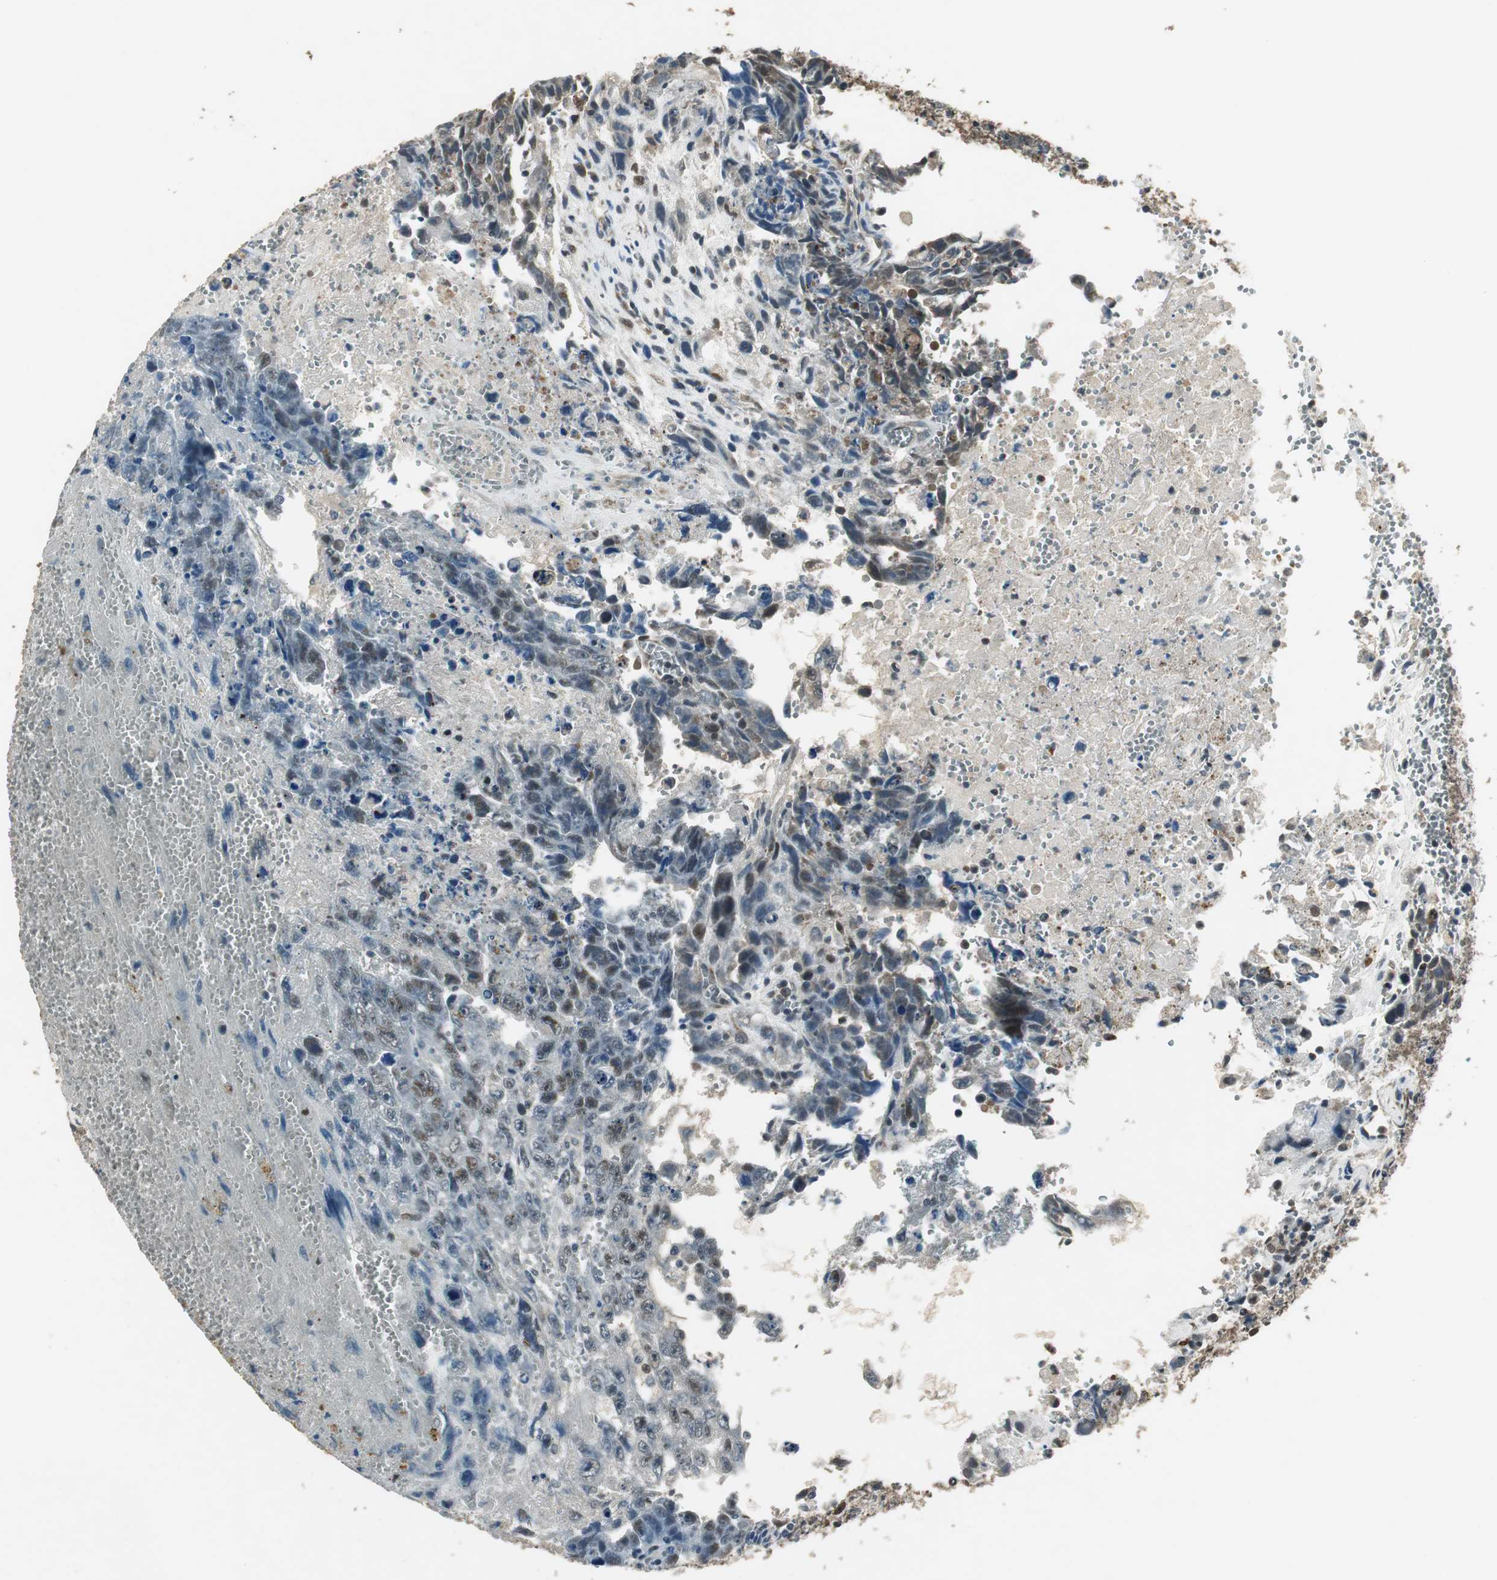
{"staining": {"intensity": "weak", "quantity": "25%-75%", "location": "cytoplasmic/membranous,nuclear"}, "tissue": "testis cancer", "cell_type": "Tumor cells", "image_type": "cancer", "snomed": [{"axis": "morphology", "description": "Carcinoma, Embryonal, NOS"}, {"axis": "topography", "description": "Testis"}], "caption": "A histopathology image of human testis cancer stained for a protein shows weak cytoplasmic/membranous and nuclear brown staining in tumor cells.", "gene": "PSMB4", "patient": {"sex": "male", "age": 28}}